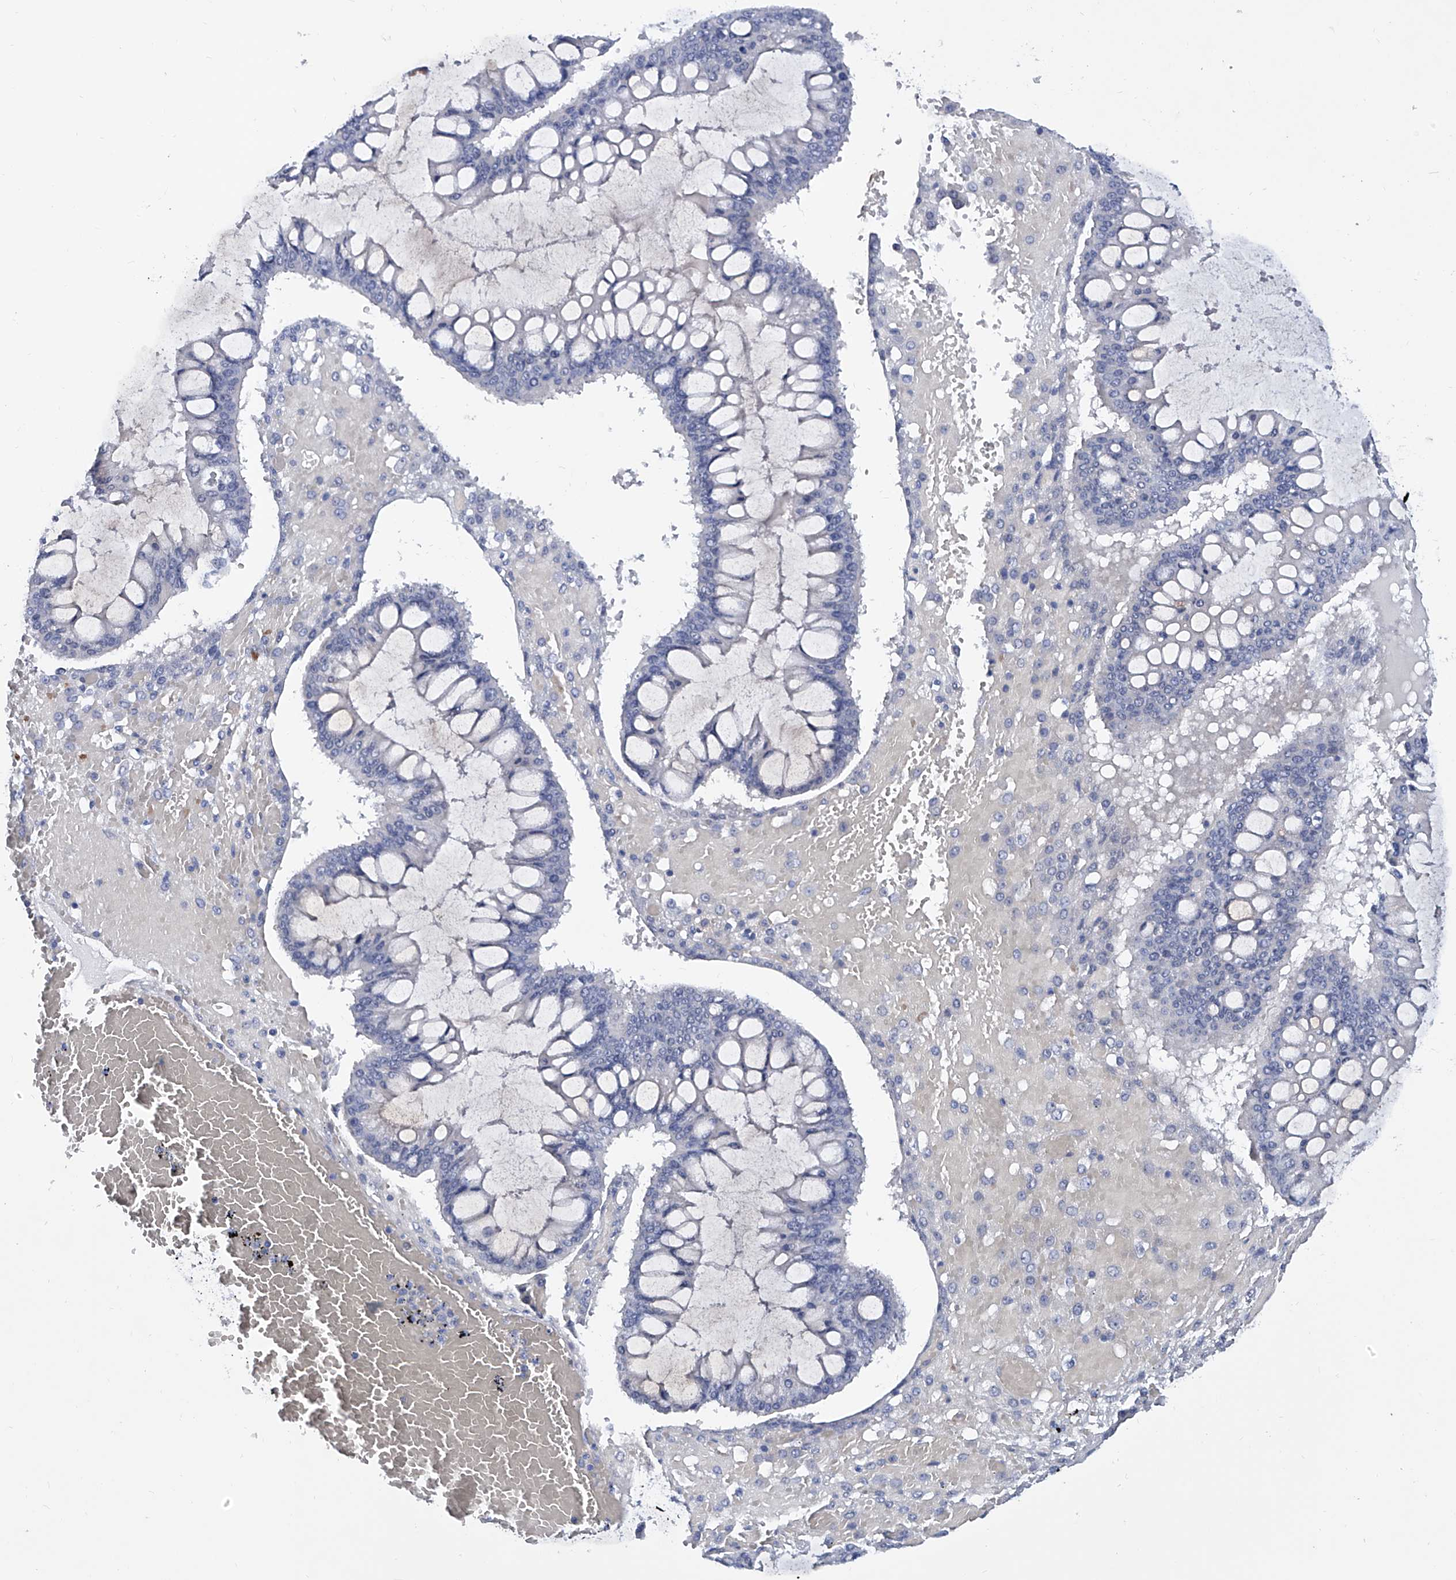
{"staining": {"intensity": "negative", "quantity": "none", "location": "none"}, "tissue": "ovarian cancer", "cell_type": "Tumor cells", "image_type": "cancer", "snomed": [{"axis": "morphology", "description": "Cystadenocarcinoma, mucinous, NOS"}, {"axis": "topography", "description": "Ovary"}], "caption": "Tumor cells show no significant staining in ovarian cancer. Brightfield microscopy of IHC stained with DAB (brown) and hematoxylin (blue), captured at high magnification.", "gene": "KLHL17", "patient": {"sex": "female", "age": 73}}